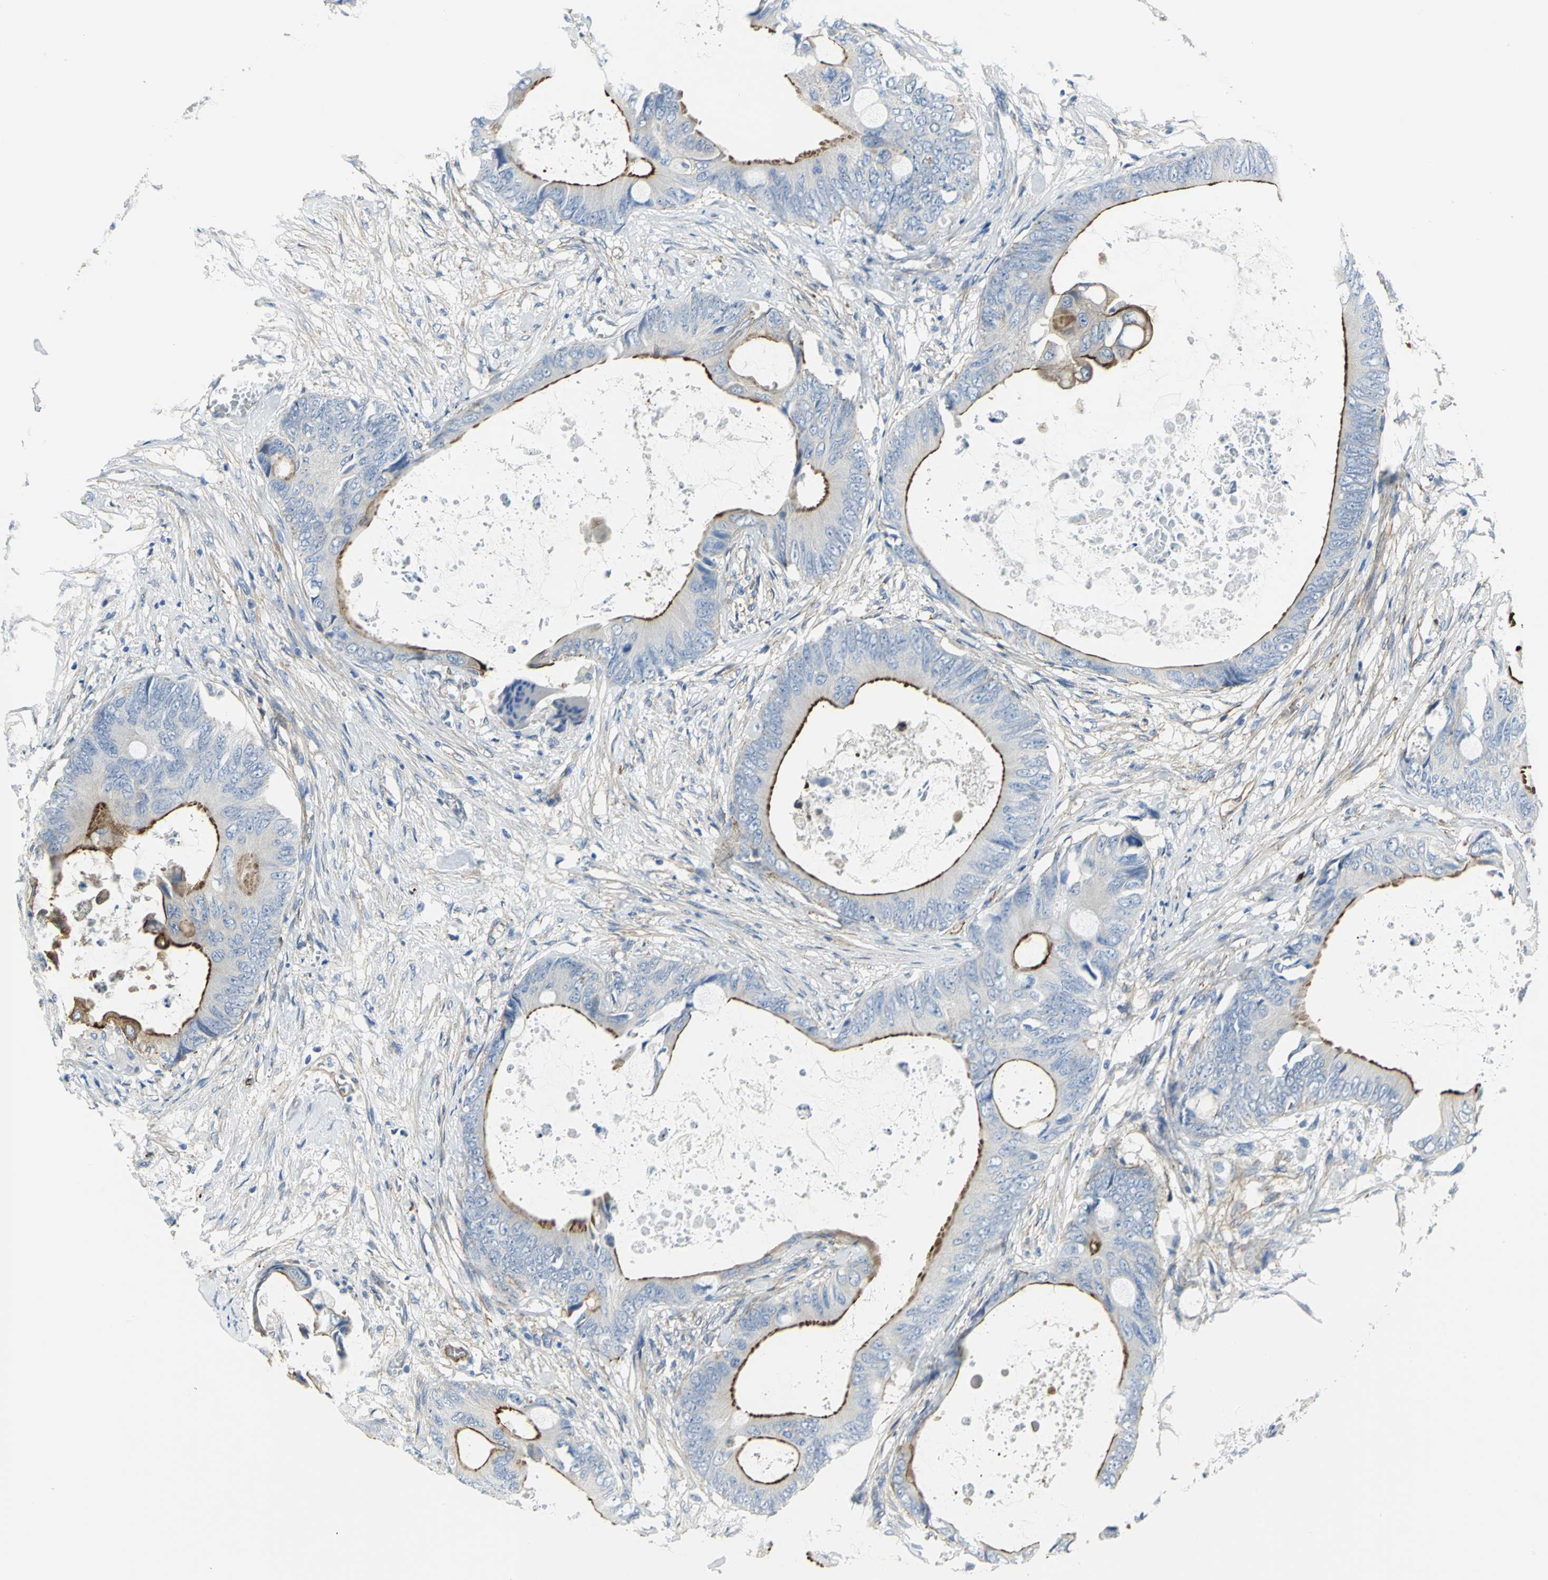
{"staining": {"intensity": "strong", "quantity": "25%-75%", "location": "cytoplasmic/membranous"}, "tissue": "colorectal cancer", "cell_type": "Tumor cells", "image_type": "cancer", "snomed": [{"axis": "morphology", "description": "Normal tissue, NOS"}, {"axis": "morphology", "description": "Adenocarcinoma, NOS"}, {"axis": "topography", "description": "Rectum"}, {"axis": "topography", "description": "Peripheral nerve tissue"}], "caption": "Adenocarcinoma (colorectal) stained with immunohistochemistry exhibits strong cytoplasmic/membranous expression in about 25%-75% of tumor cells.", "gene": "FLNB", "patient": {"sex": "female", "age": 77}}